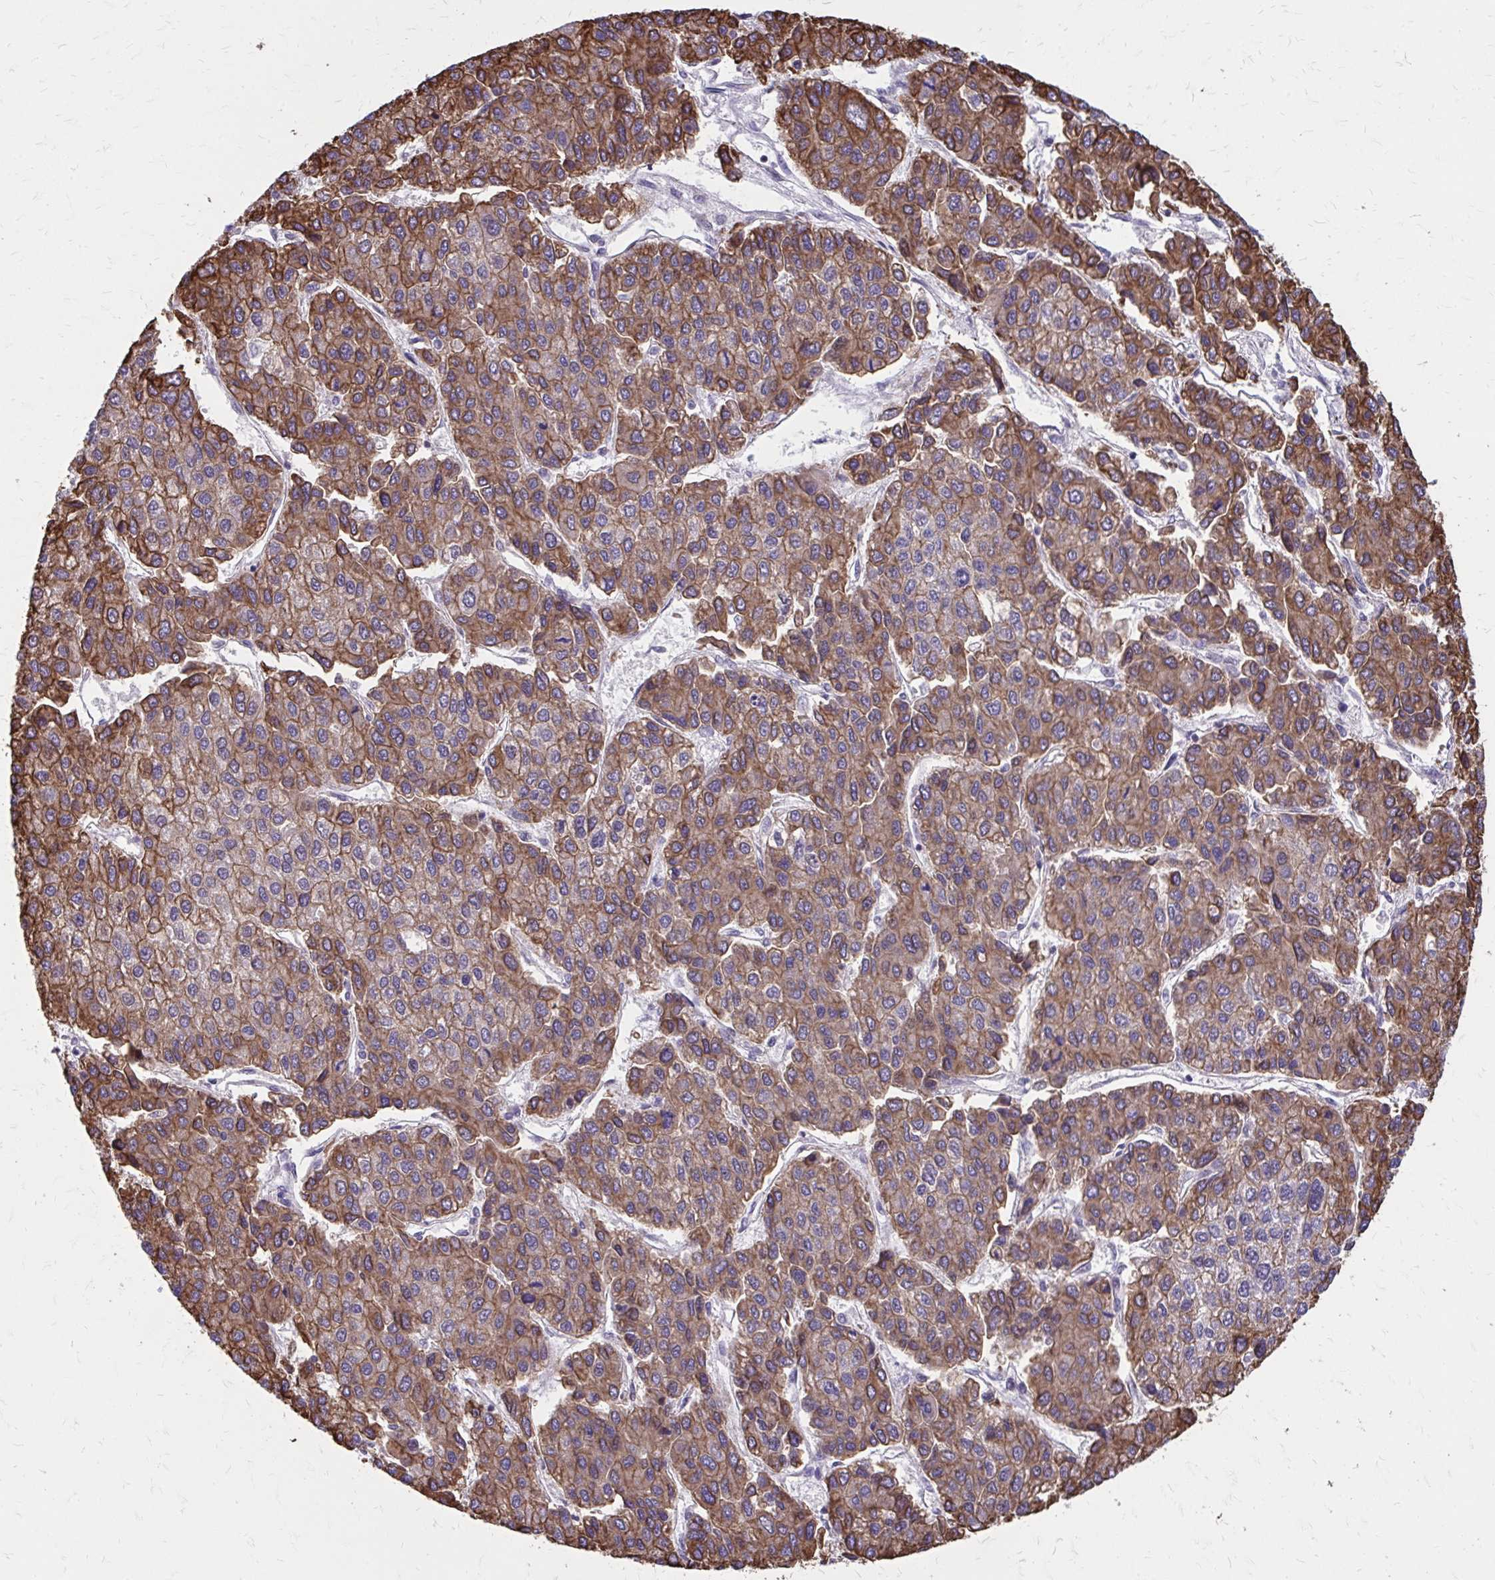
{"staining": {"intensity": "moderate", "quantity": ">75%", "location": "cytoplasmic/membranous"}, "tissue": "liver cancer", "cell_type": "Tumor cells", "image_type": "cancer", "snomed": [{"axis": "morphology", "description": "Carcinoma, Hepatocellular, NOS"}, {"axis": "topography", "description": "Liver"}], "caption": "Moderate cytoplasmic/membranous protein positivity is identified in about >75% of tumor cells in hepatocellular carcinoma (liver).", "gene": "ANKRD30B", "patient": {"sex": "female", "age": 66}}